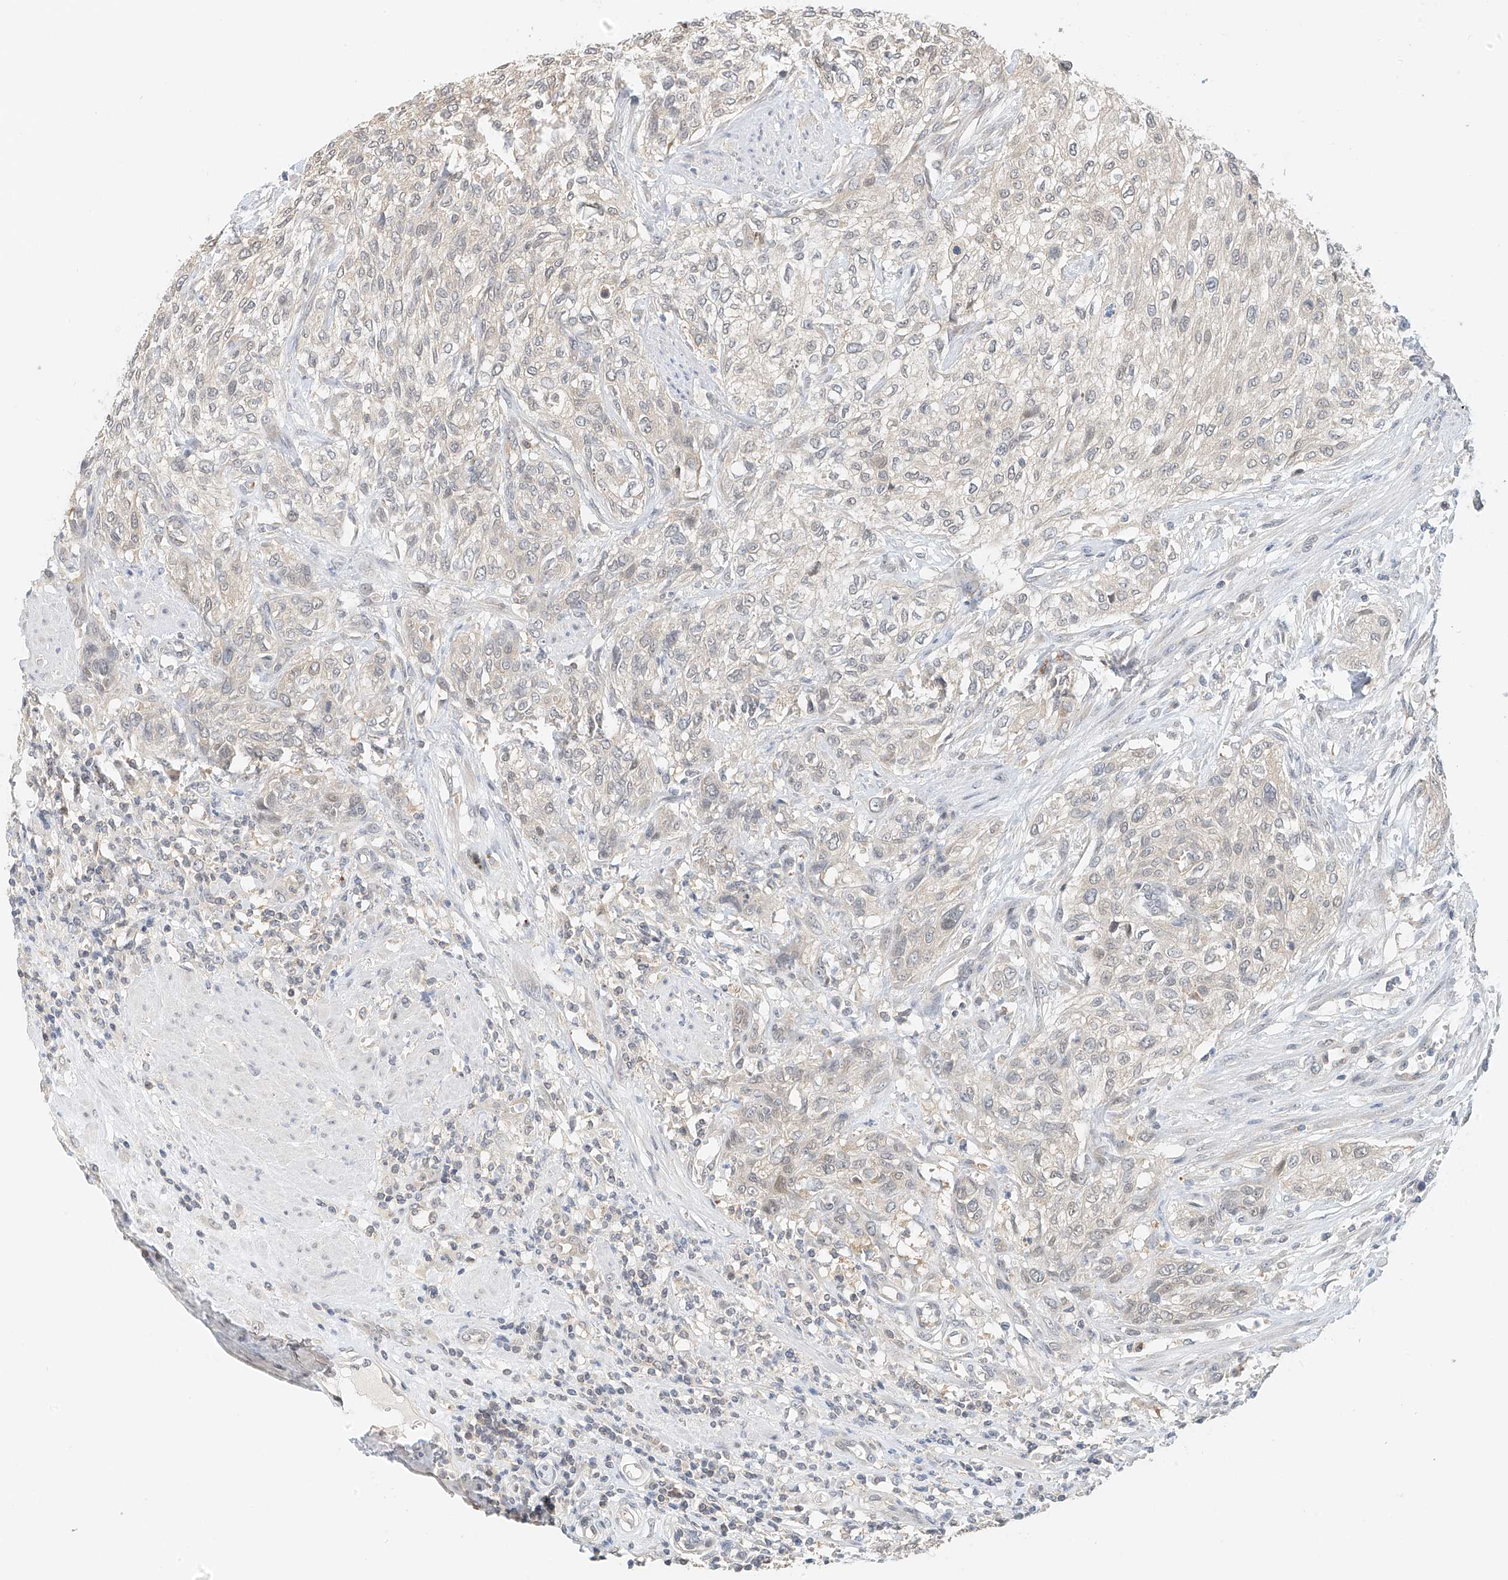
{"staining": {"intensity": "weak", "quantity": "<25%", "location": "cytoplasmic/membranous"}, "tissue": "urothelial cancer", "cell_type": "Tumor cells", "image_type": "cancer", "snomed": [{"axis": "morphology", "description": "Urothelial carcinoma, High grade"}, {"axis": "topography", "description": "Urinary bladder"}], "caption": "Urothelial carcinoma (high-grade) stained for a protein using IHC reveals no expression tumor cells.", "gene": "PPA2", "patient": {"sex": "male", "age": 35}}